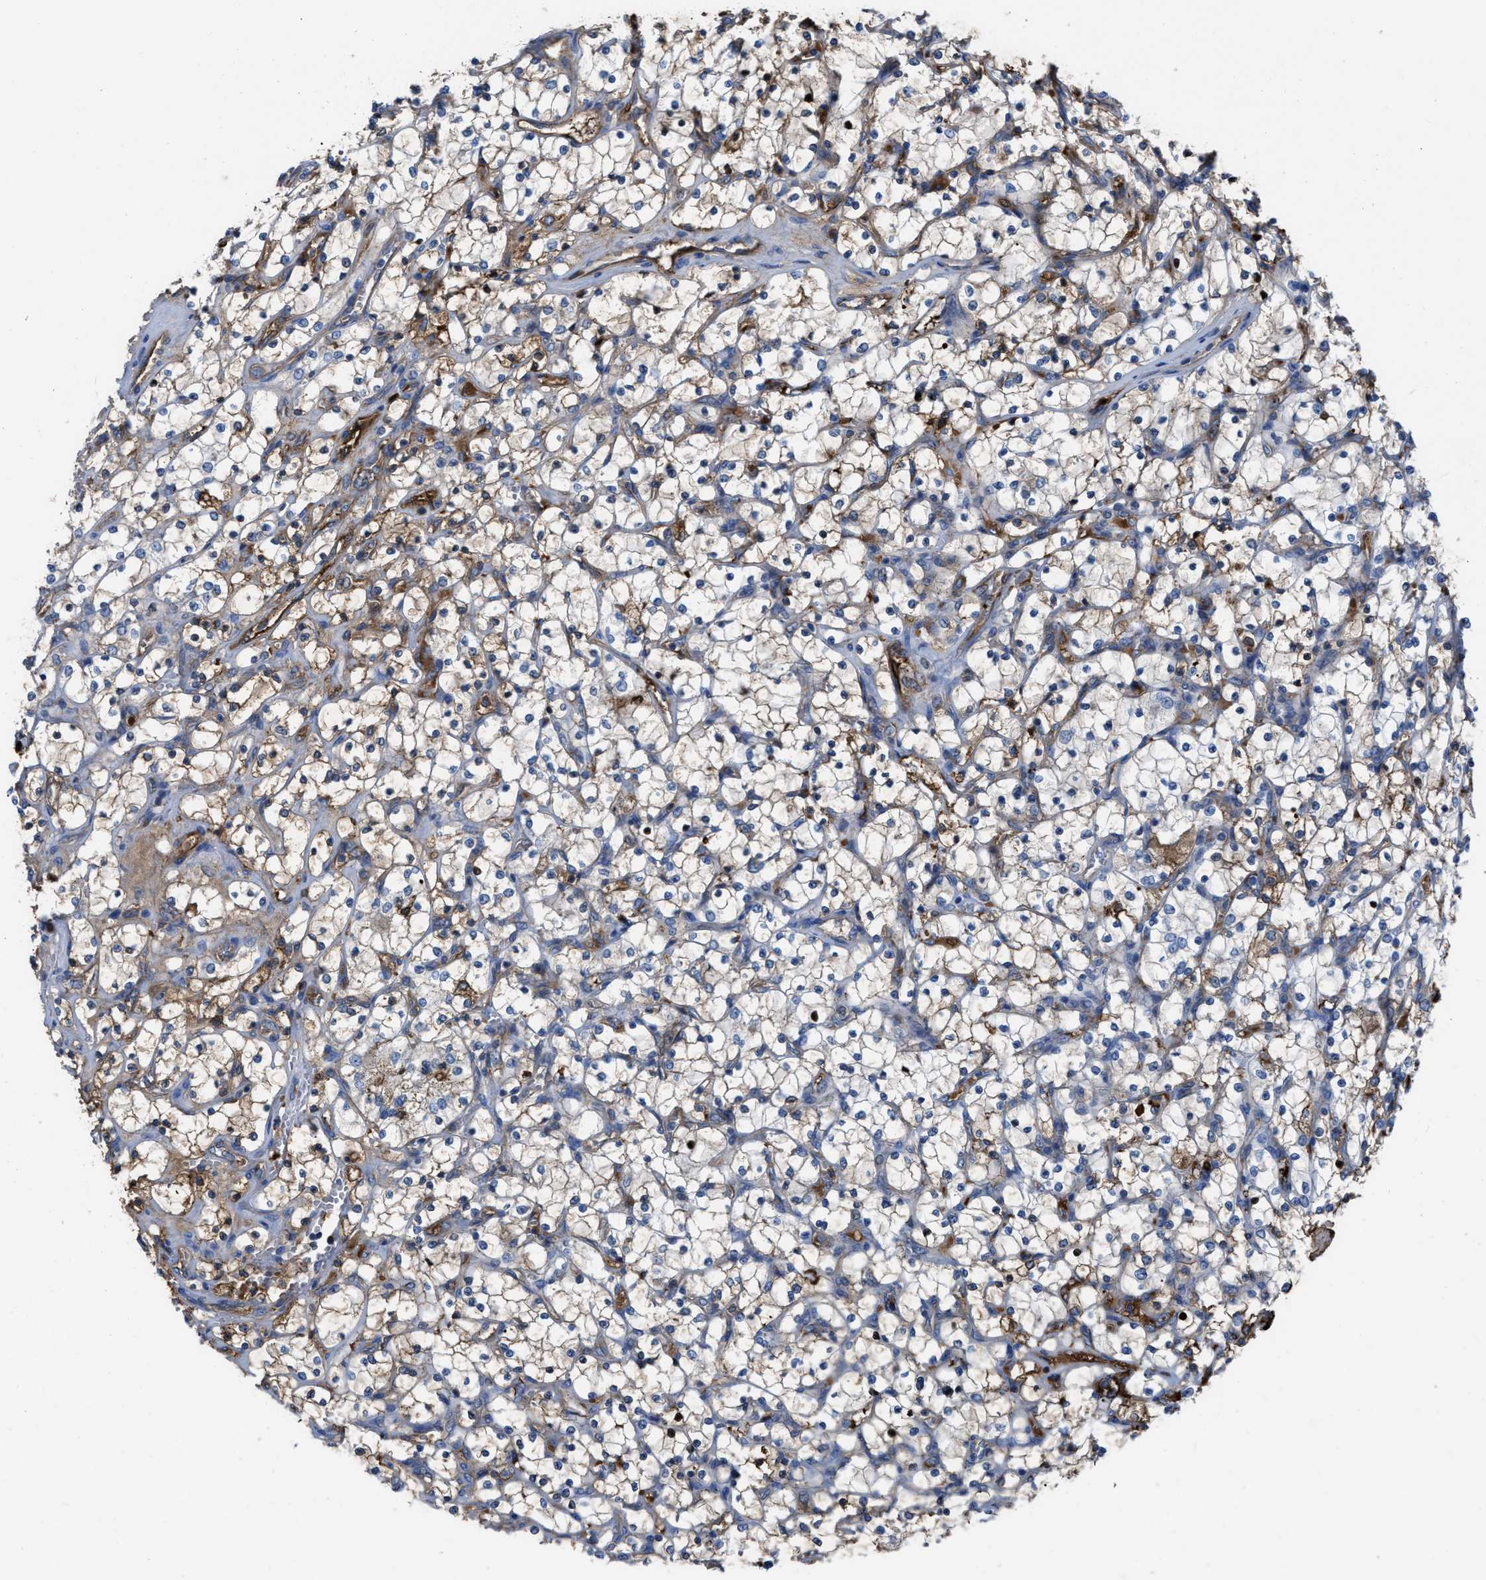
{"staining": {"intensity": "weak", "quantity": "<25%", "location": "cytoplasmic/membranous"}, "tissue": "renal cancer", "cell_type": "Tumor cells", "image_type": "cancer", "snomed": [{"axis": "morphology", "description": "Adenocarcinoma, NOS"}, {"axis": "topography", "description": "Kidney"}], "caption": "Immunohistochemistry (IHC) photomicrograph of human adenocarcinoma (renal) stained for a protein (brown), which reveals no staining in tumor cells. (DAB (3,3'-diaminobenzidine) IHC with hematoxylin counter stain).", "gene": "TRIOBP", "patient": {"sex": "female", "age": 69}}